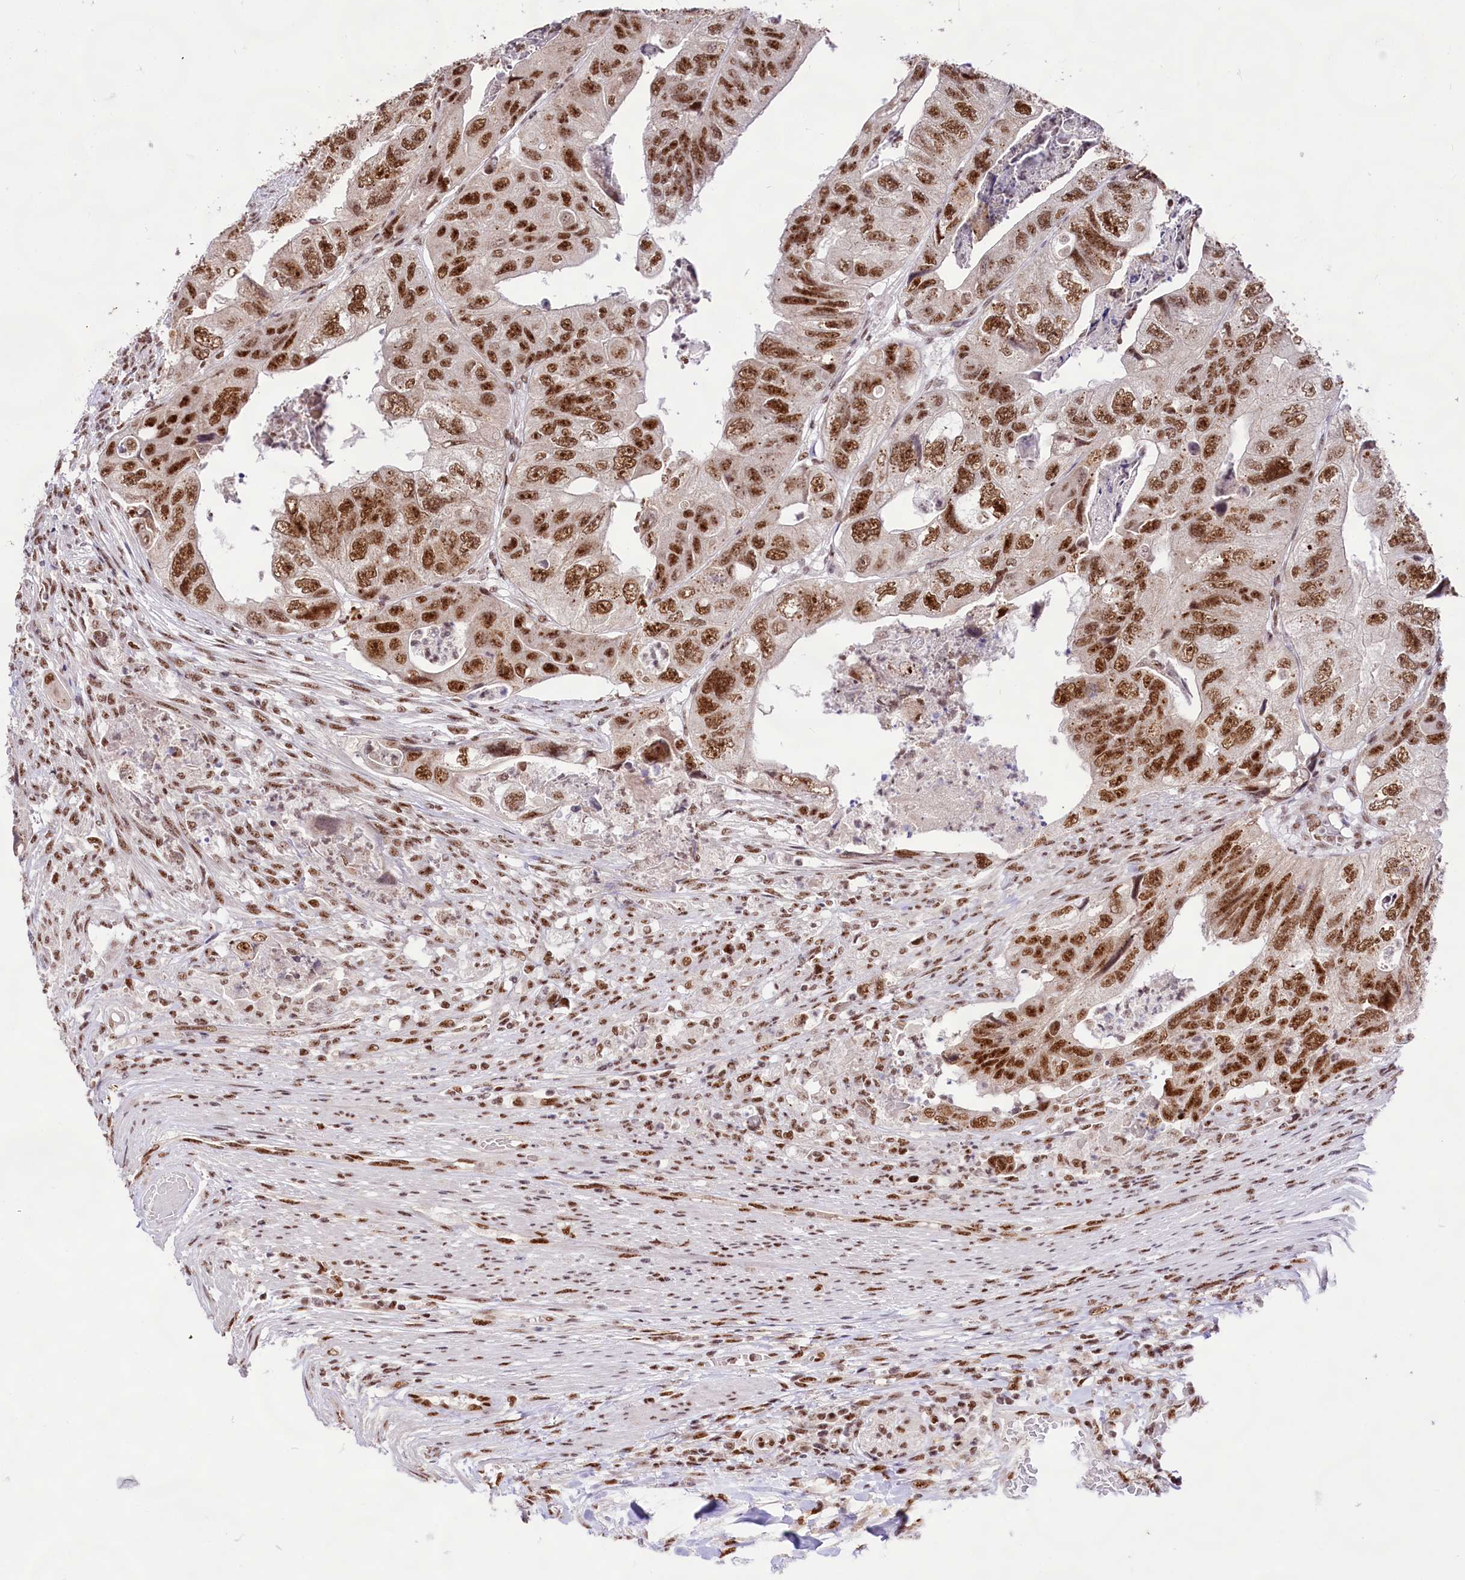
{"staining": {"intensity": "strong", "quantity": ">75%", "location": "nuclear"}, "tissue": "colorectal cancer", "cell_type": "Tumor cells", "image_type": "cancer", "snomed": [{"axis": "morphology", "description": "Adenocarcinoma, NOS"}, {"axis": "topography", "description": "Rectum"}], "caption": "This histopathology image shows adenocarcinoma (colorectal) stained with immunohistochemistry to label a protein in brown. The nuclear of tumor cells show strong positivity for the protein. Nuclei are counter-stained blue.", "gene": "HIRA", "patient": {"sex": "male", "age": 63}}